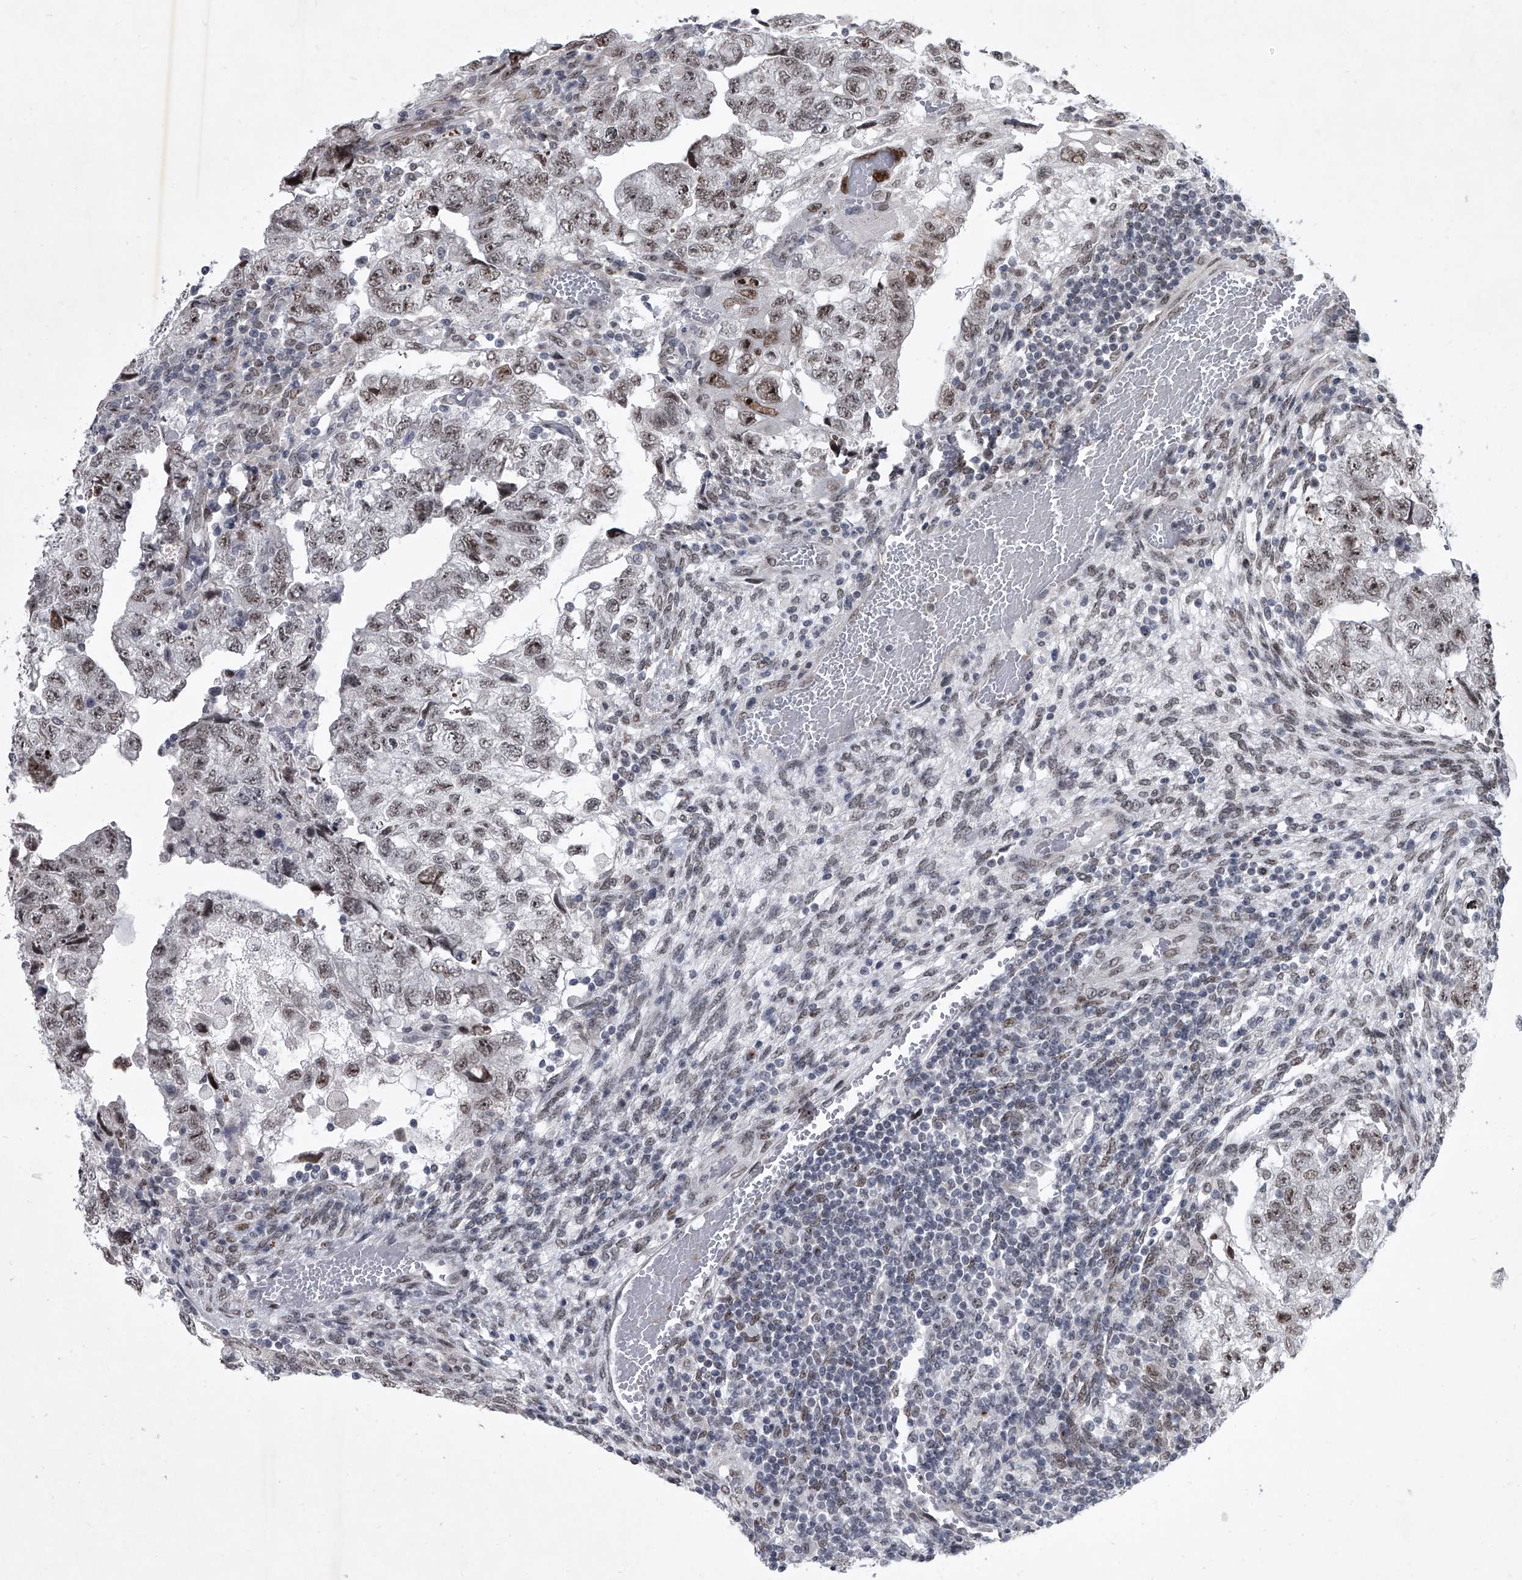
{"staining": {"intensity": "moderate", "quantity": ">75%", "location": "nuclear"}, "tissue": "testis cancer", "cell_type": "Tumor cells", "image_type": "cancer", "snomed": [{"axis": "morphology", "description": "Carcinoma, Embryonal, NOS"}, {"axis": "topography", "description": "Testis"}], "caption": "Human testis cancer (embryonal carcinoma) stained with a brown dye displays moderate nuclear positive staining in about >75% of tumor cells.", "gene": "MLLT1", "patient": {"sex": "male", "age": 36}}